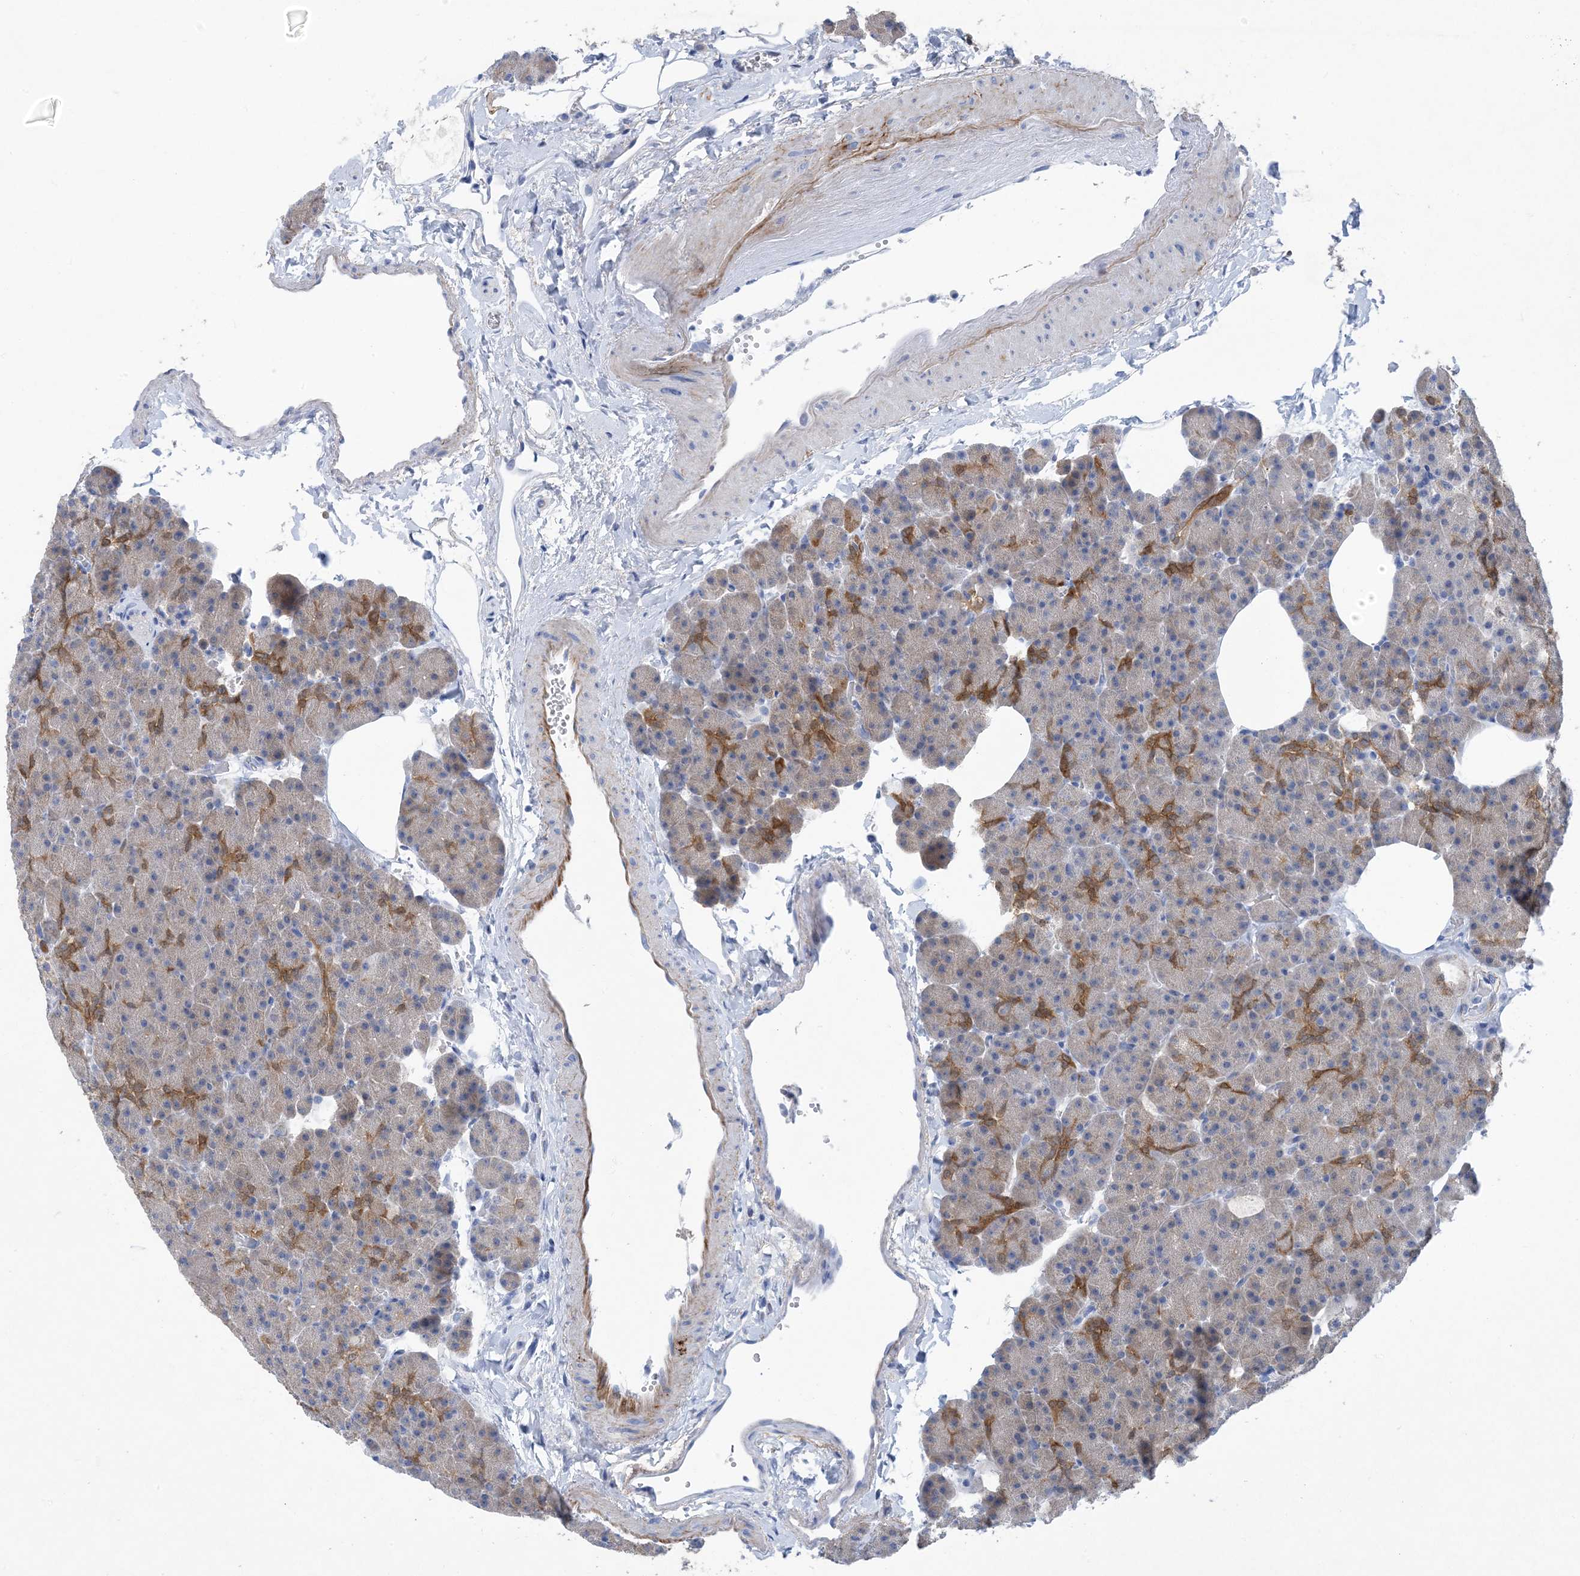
{"staining": {"intensity": "strong", "quantity": "<25%", "location": "cytoplasmic/membranous"}, "tissue": "pancreas", "cell_type": "Exocrine glandular cells", "image_type": "normal", "snomed": [{"axis": "morphology", "description": "Normal tissue, NOS"}, {"axis": "morphology", "description": "Carcinoid, malignant, NOS"}, {"axis": "topography", "description": "Pancreas"}], "caption": "A medium amount of strong cytoplasmic/membranous expression is appreciated in approximately <25% of exocrine glandular cells in unremarkable pancreas.", "gene": "SH3YL1", "patient": {"sex": "female", "age": 35}}